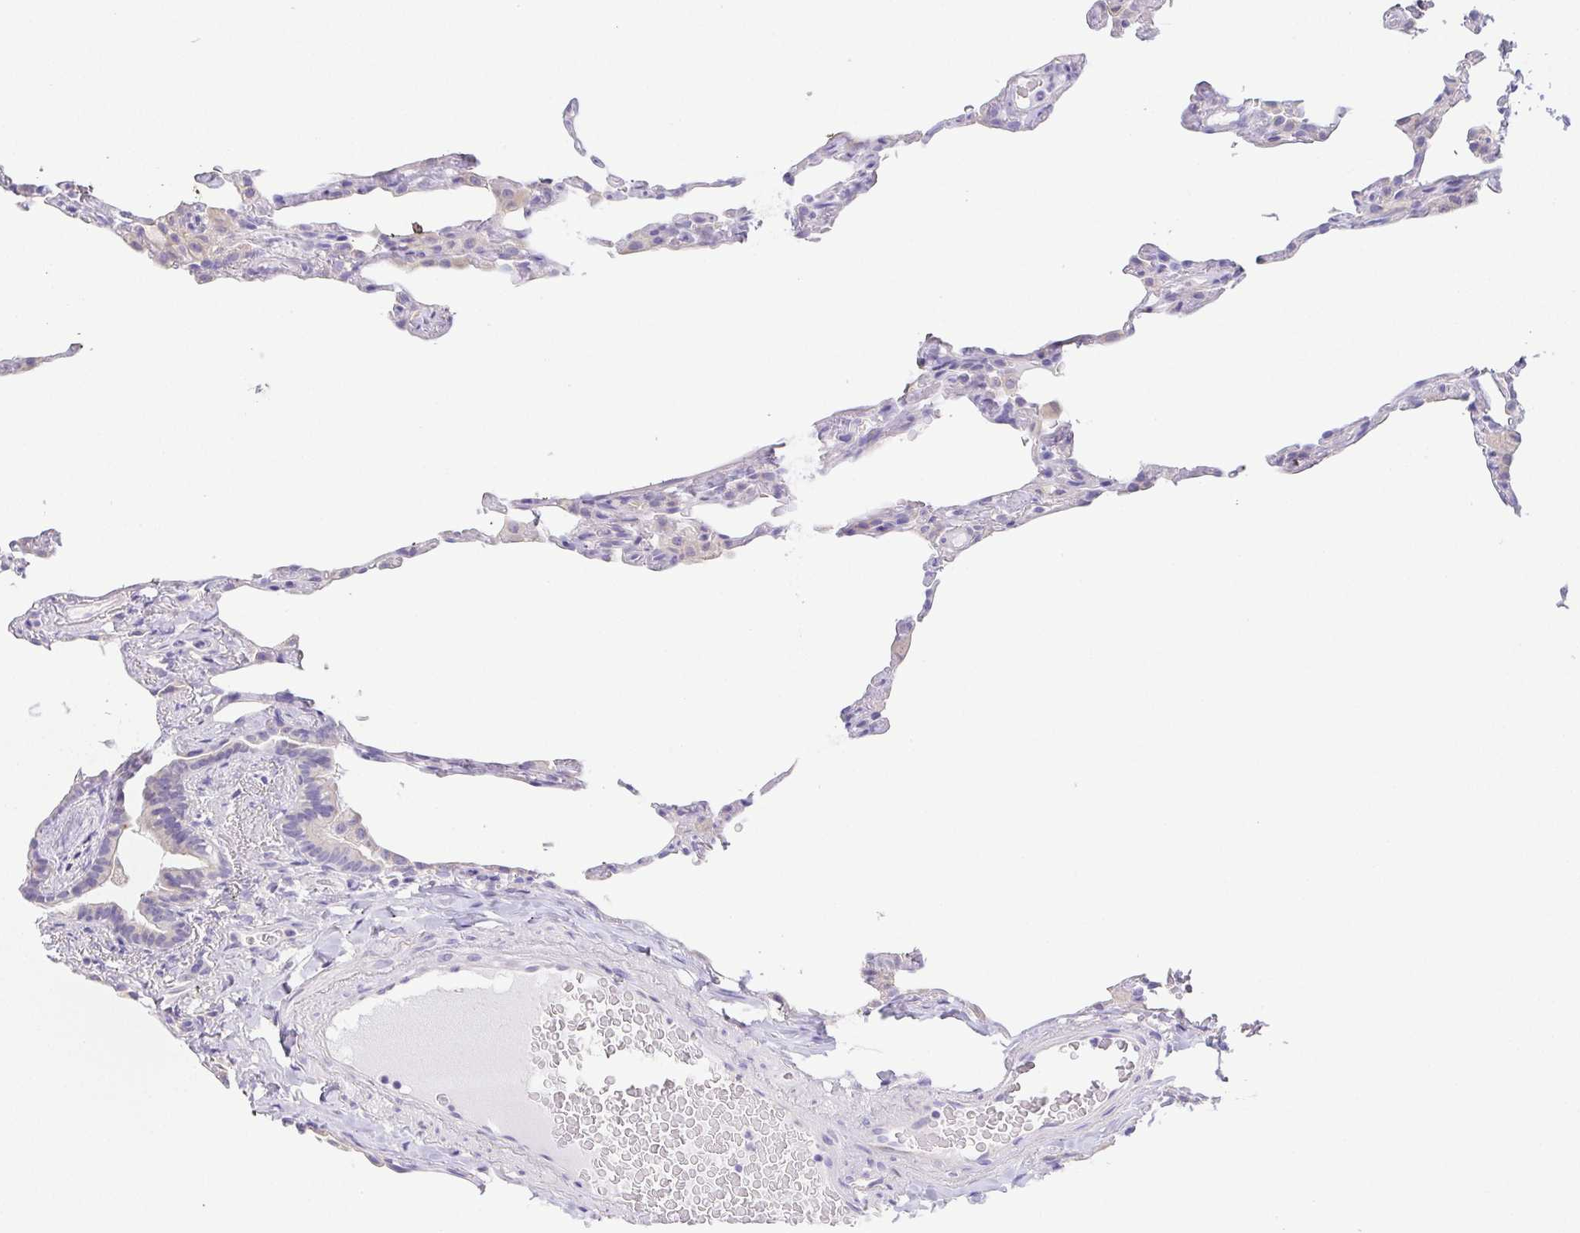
{"staining": {"intensity": "negative", "quantity": "none", "location": "none"}, "tissue": "lung", "cell_type": "Alveolar cells", "image_type": "normal", "snomed": [{"axis": "morphology", "description": "Normal tissue, NOS"}, {"axis": "topography", "description": "Lung"}], "caption": "Immunohistochemistry of benign lung displays no positivity in alveolar cells.", "gene": "PKDREJ", "patient": {"sex": "female", "age": 57}}